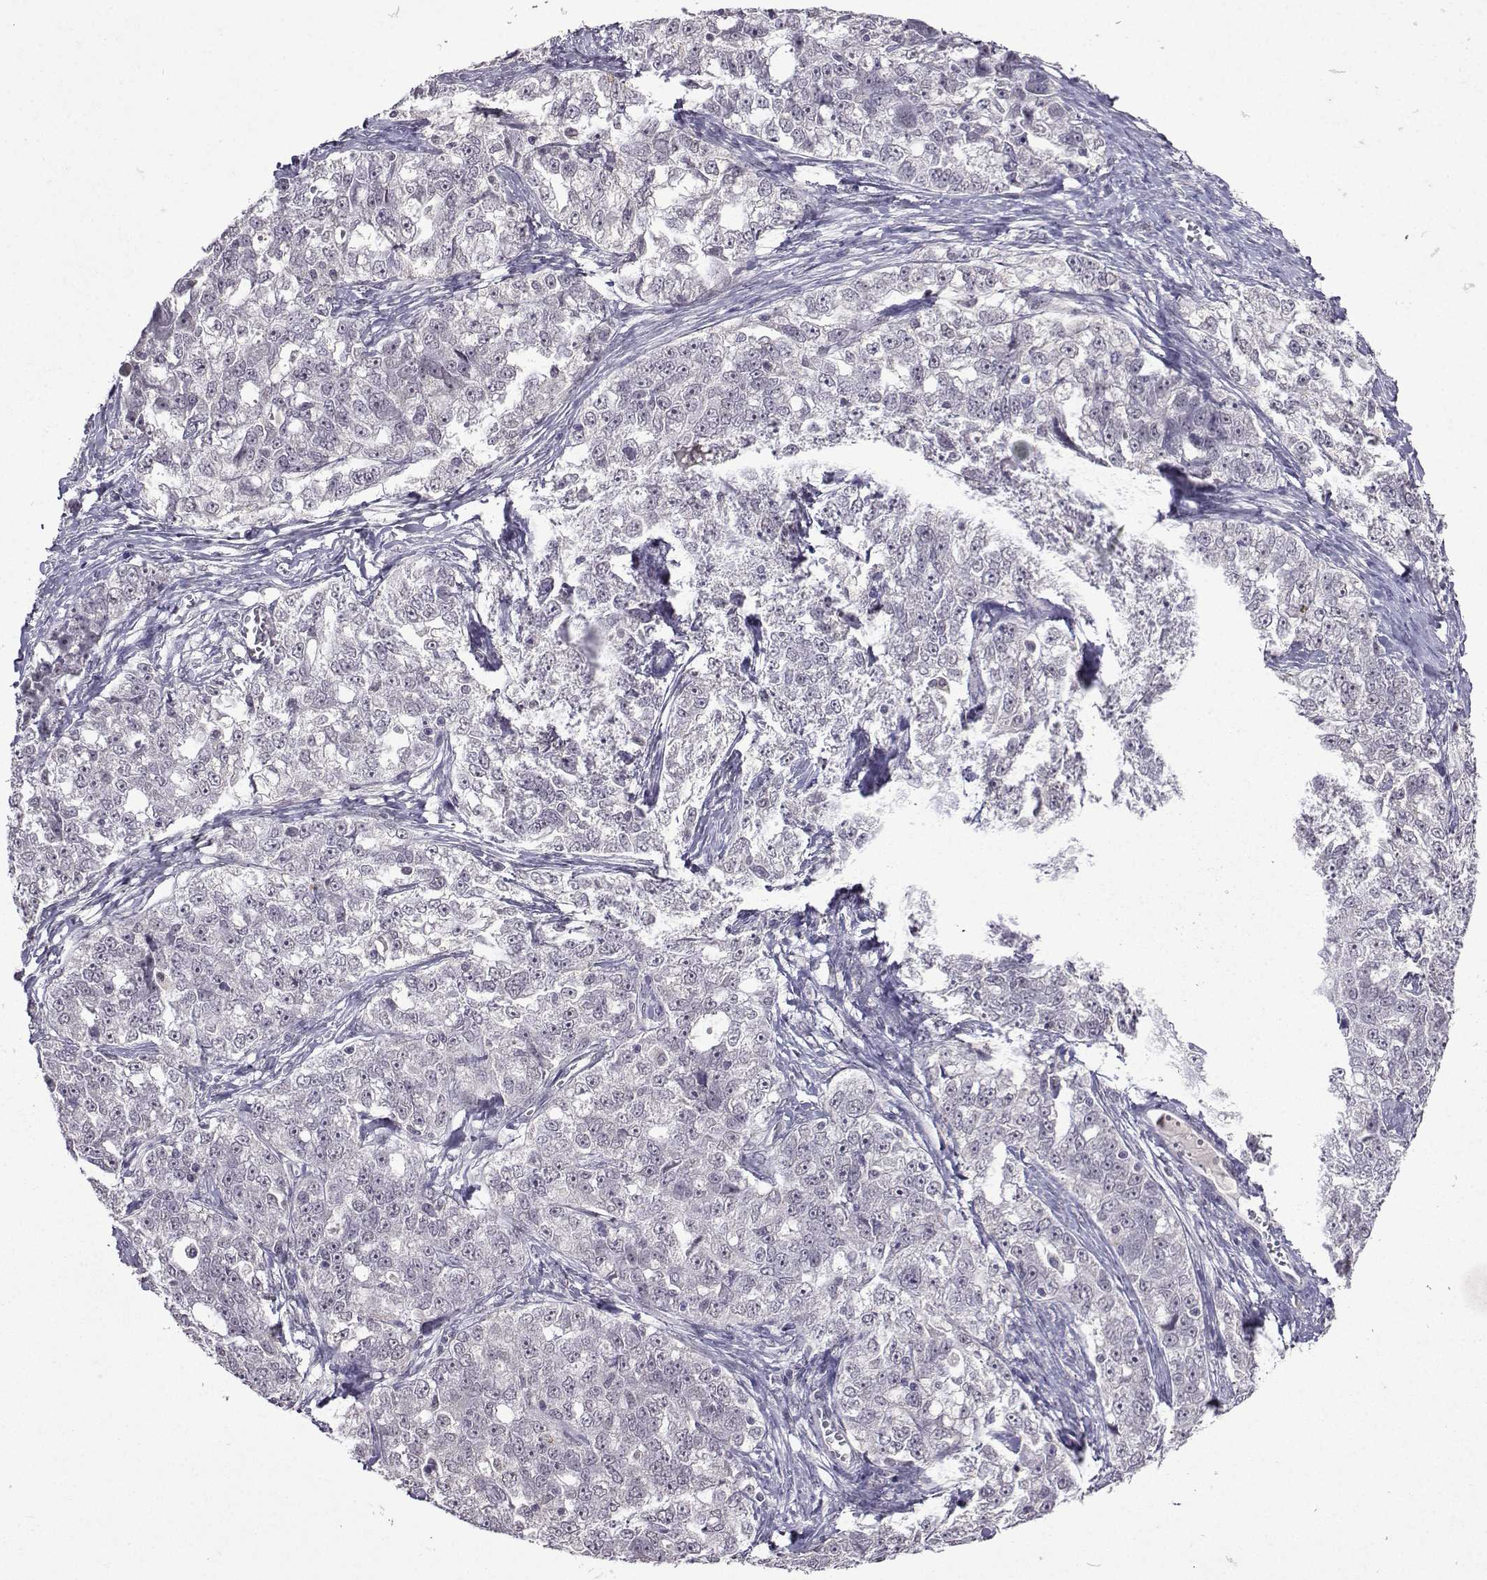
{"staining": {"intensity": "negative", "quantity": "none", "location": "none"}, "tissue": "ovarian cancer", "cell_type": "Tumor cells", "image_type": "cancer", "snomed": [{"axis": "morphology", "description": "Cystadenocarcinoma, serous, NOS"}, {"axis": "topography", "description": "Ovary"}], "caption": "DAB (3,3'-diaminobenzidine) immunohistochemical staining of human serous cystadenocarcinoma (ovarian) displays no significant staining in tumor cells. The staining is performed using DAB brown chromogen with nuclei counter-stained in using hematoxylin.", "gene": "CCL28", "patient": {"sex": "female", "age": 51}}